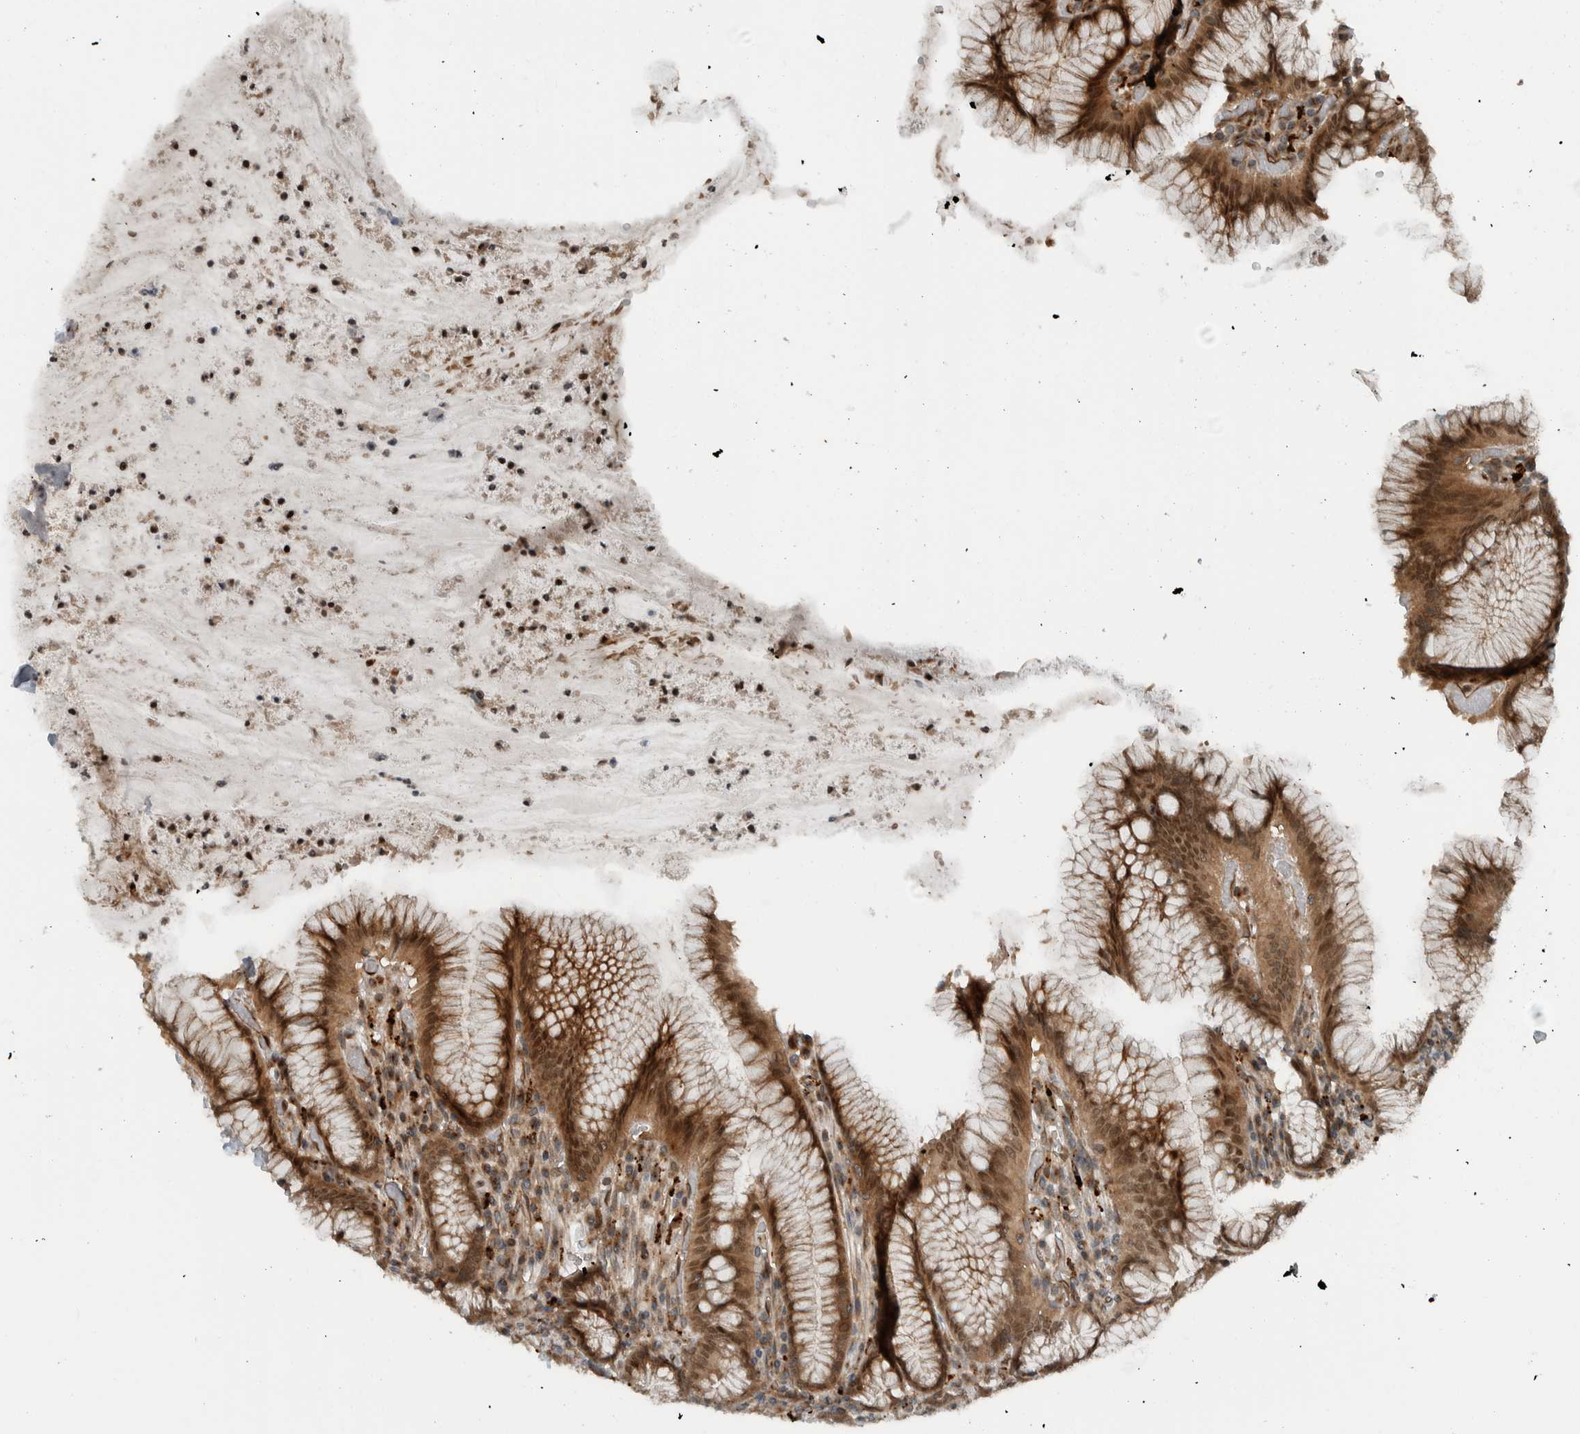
{"staining": {"intensity": "strong", "quantity": ">75%", "location": "cytoplasmic/membranous,nuclear"}, "tissue": "stomach", "cell_type": "Glandular cells", "image_type": "normal", "snomed": [{"axis": "morphology", "description": "Normal tissue, NOS"}, {"axis": "topography", "description": "Stomach"}], "caption": "Immunohistochemical staining of unremarkable human stomach displays strong cytoplasmic/membranous,nuclear protein staining in approximately >75% of glandular cells.", "gene": "GIGYF1", "patient": {"sex": "male", "age": 55}}